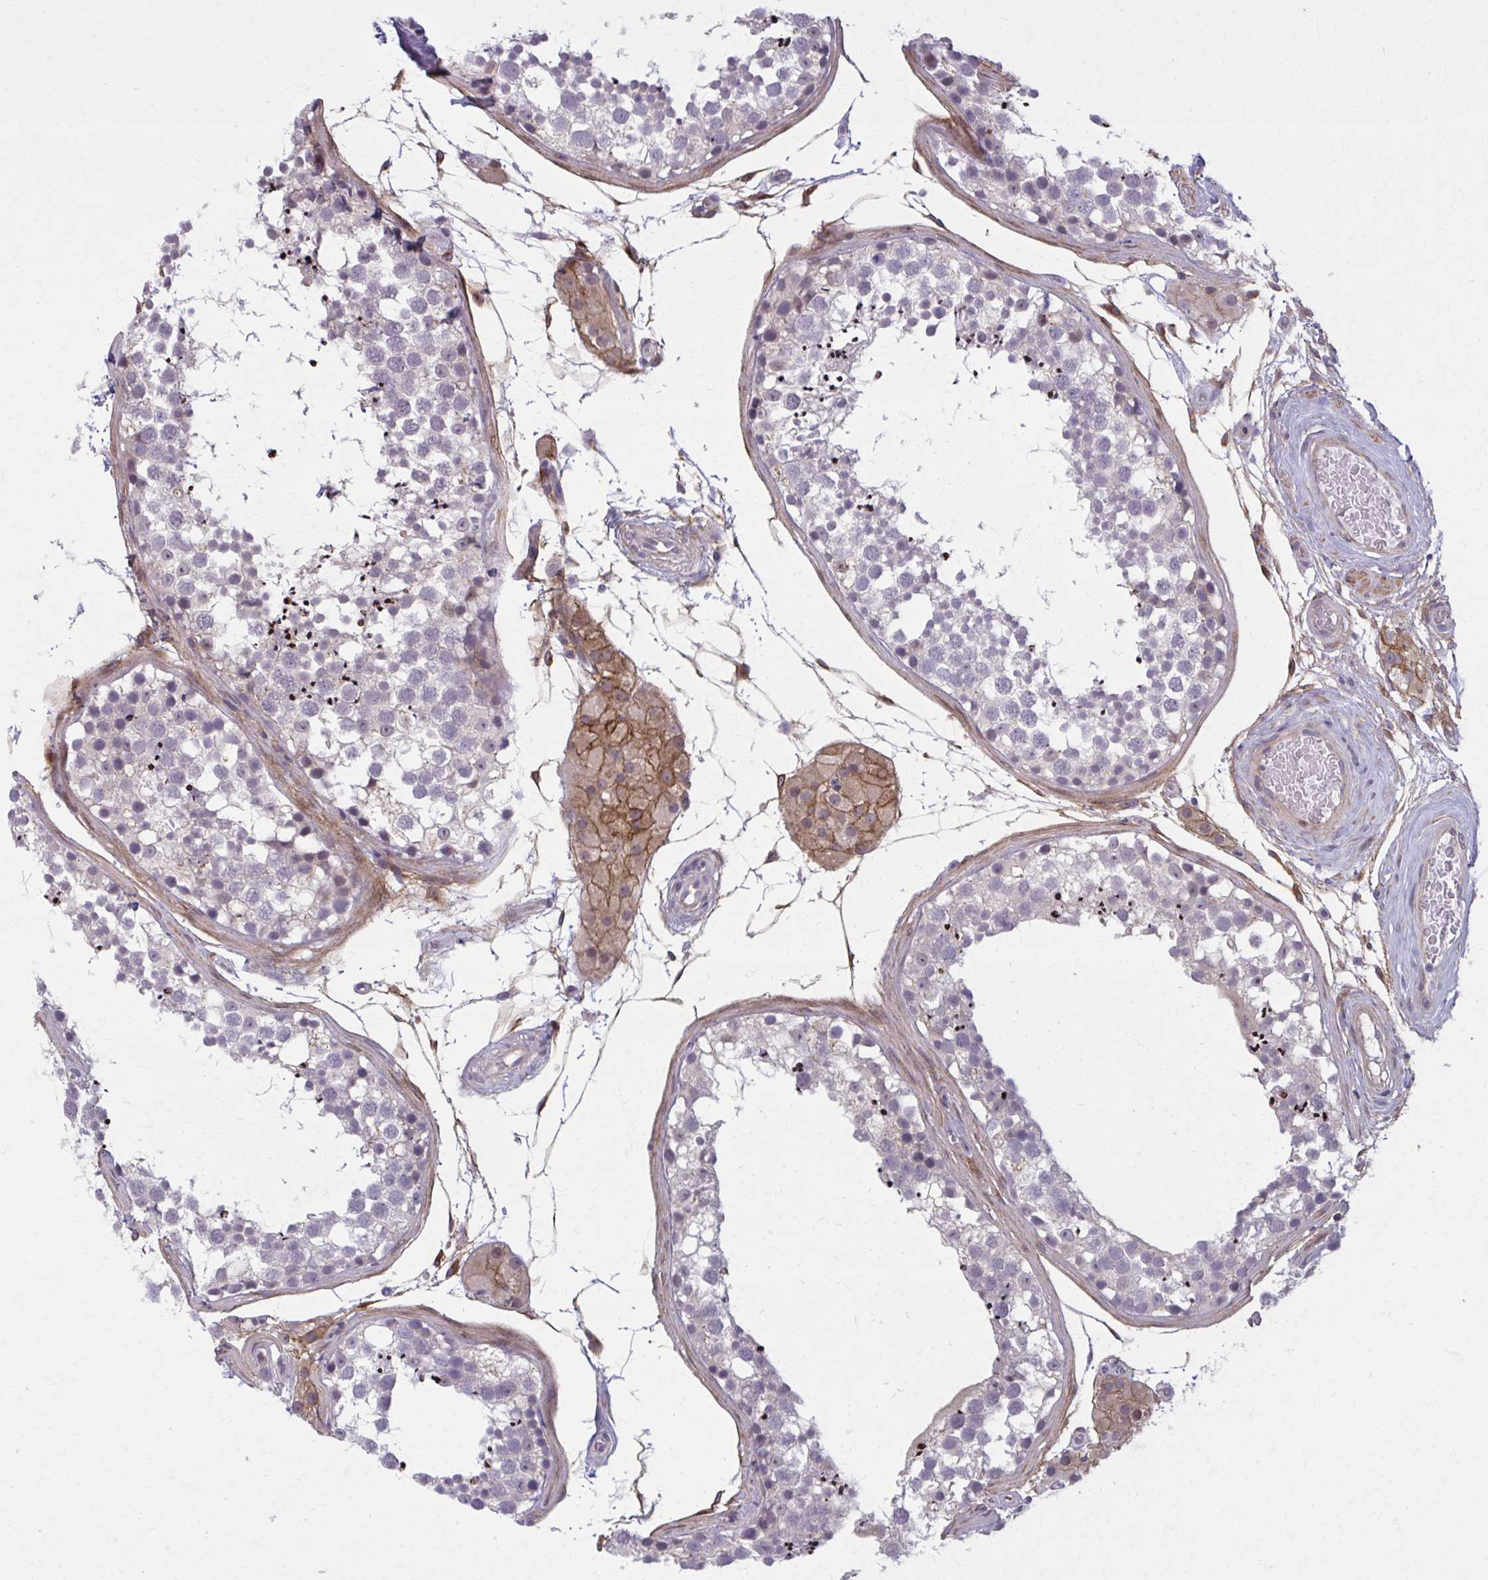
{"staining": {"intensity": "negative", "quantity": "none", "location": "none"}, "tissue": "testis", "cell_type": "Cells in seminiferous ducts", "image_type": "normal", "snomed": [{"axis": "morphology", "description": "Normal tissue, NOS"}, {"axis": "morphology", "description": "Seminoma, NOS"}, {"axis": "topography", "description": "Testis"}], "caption": "Protein analysis of normal testis displays no significant staining in cells in seminiferous ducts.", "gene": "NUMBL", "patient": {"sex": "male", "age": 65}}